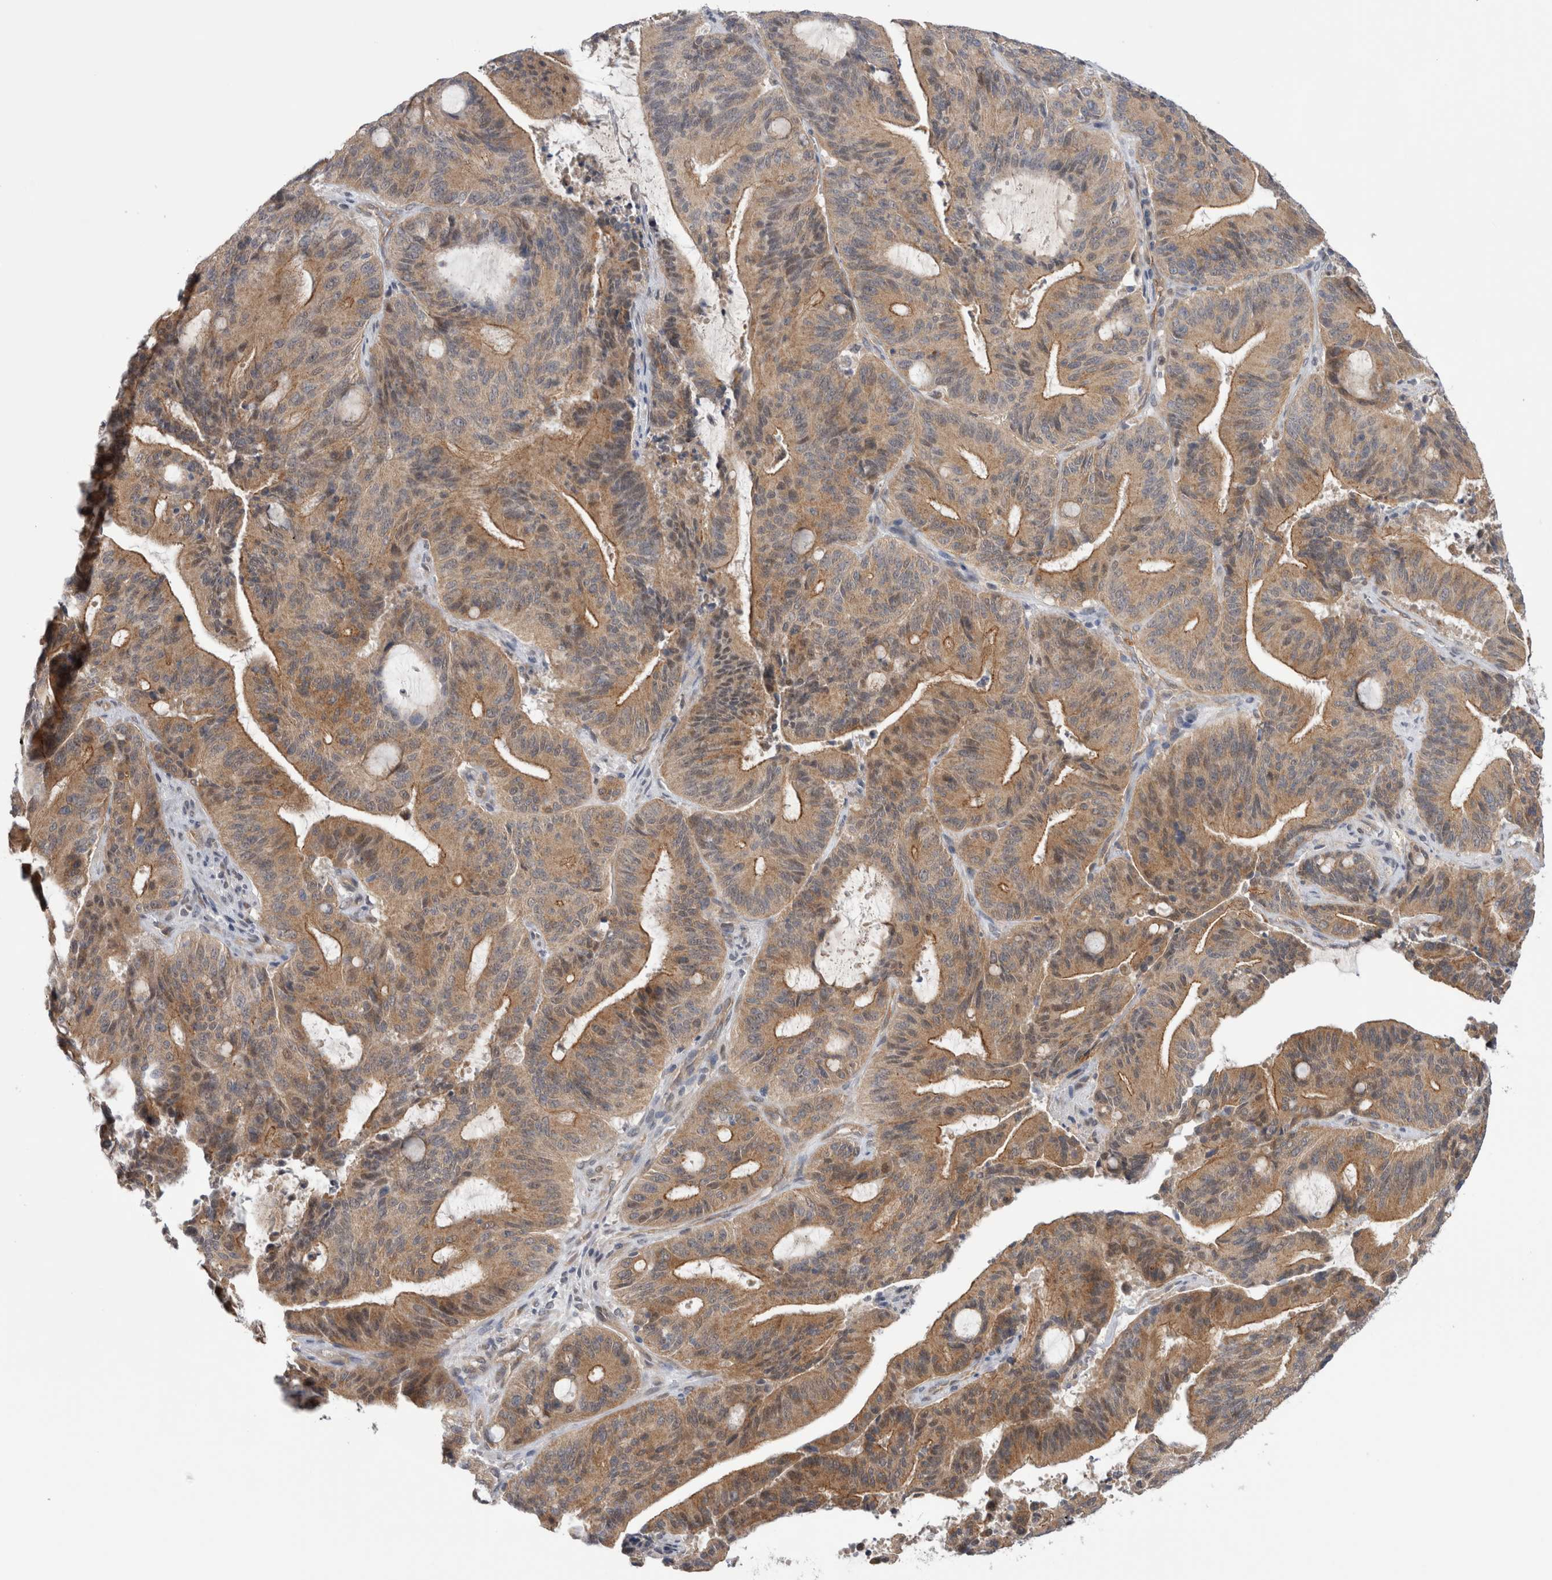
{"staining": {"intensity": "moderate", "quantity": ">75%", "location": "cytoplasmic/membranous"}, "tissue": "liver cancer", "cell_type": "Tumor cells", "image_type": "cancer", "snomed": [{"axis": "morphology", "description": "Normal tissue, NOS"}, {"axis": "morphology", "description": "Cholangiocarcinoma"}, {"axis": "topography", "description": "Liver"}, {"axis": "topography", "description": "Peripheral nerve tissue"}], "caption": "Brown immunohistochemical staining in human liver cancer exhibits moderate cytoplasmic/membranous positivity in about >75% of tumor cells. The staining was performed using DAB, with brown indicating positive protein expression. Nuclei are stained blue with hematoxylin.", "gene": "TAFA5", "patient": {"sex": "female", "age": 73}}